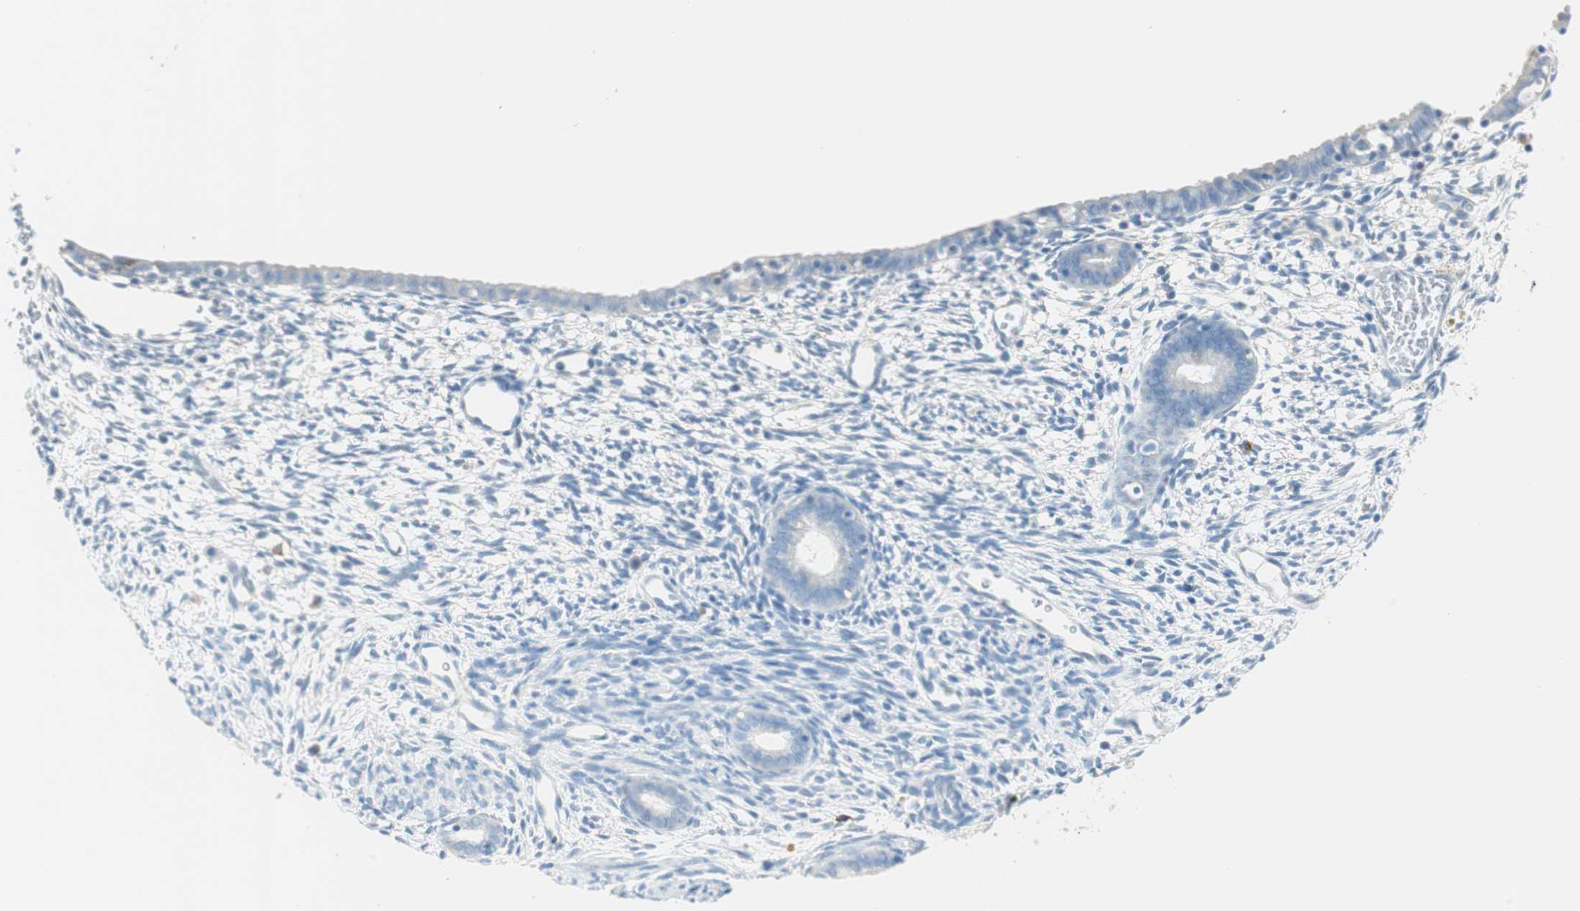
{"staining": {"intensity": "negative", "quantity": "none", "location": "none"}, "tissue": "endometrium", "cell_type": "Cells in endometrial stroma", "image_type": "normal", "snomed": [{"axis": "morphology", "description": "Normal tissue, NOS"}, {"axis": "morphology", "description": "Atrophy, NOS"}, {"axis": "topography", "description": "Uterus"}, {"axis": "topography", "description": "Endometrium"}], "caption": "Immunohistochemistry image of benign endometrium stained for a protein (brown), which demonstrates no positivity in cells in endometrial stroma.", "gene": "TNFRSF13C", "patient": {"sex": "female", "age": 68}}